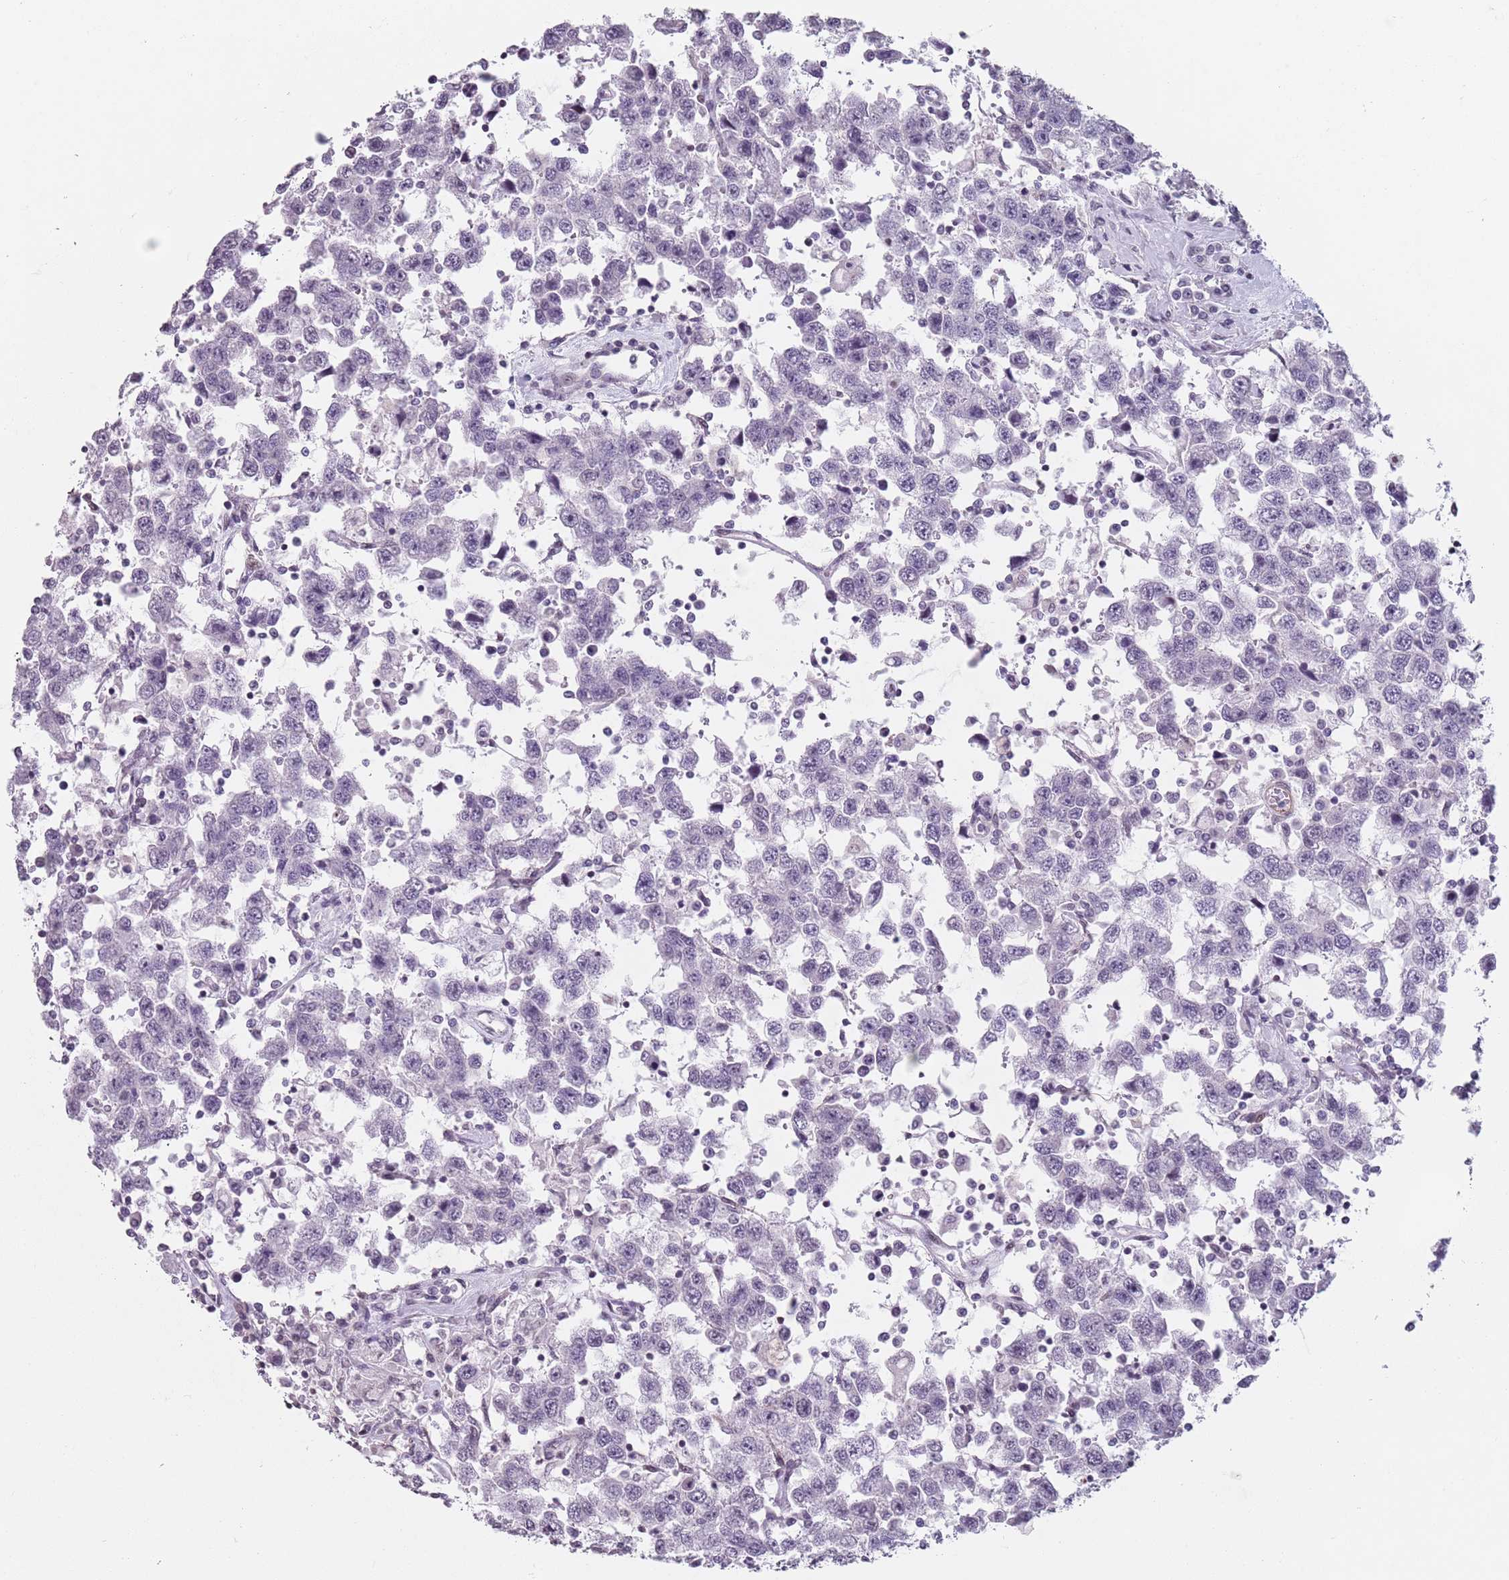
{"staining": {"intensity": "negative", "quantity": "none", "location": "none"}, "tissue": "testis cancer", "cell_type": "Tumor cells", "image_type": "cancer", "snomed": [{"axis": "morphology", "description": "Seminoma, NOS"}, {"axis": "topography", "description": "Testis"}], "caption": "A high-resolution histopathology image shows immunohistochemistry (IHC) staining of seminoma (testis), which shows no significant positivity in tumor cells.", "gene": "TMC4", "patient": {"sex": "male", "age": 41}}